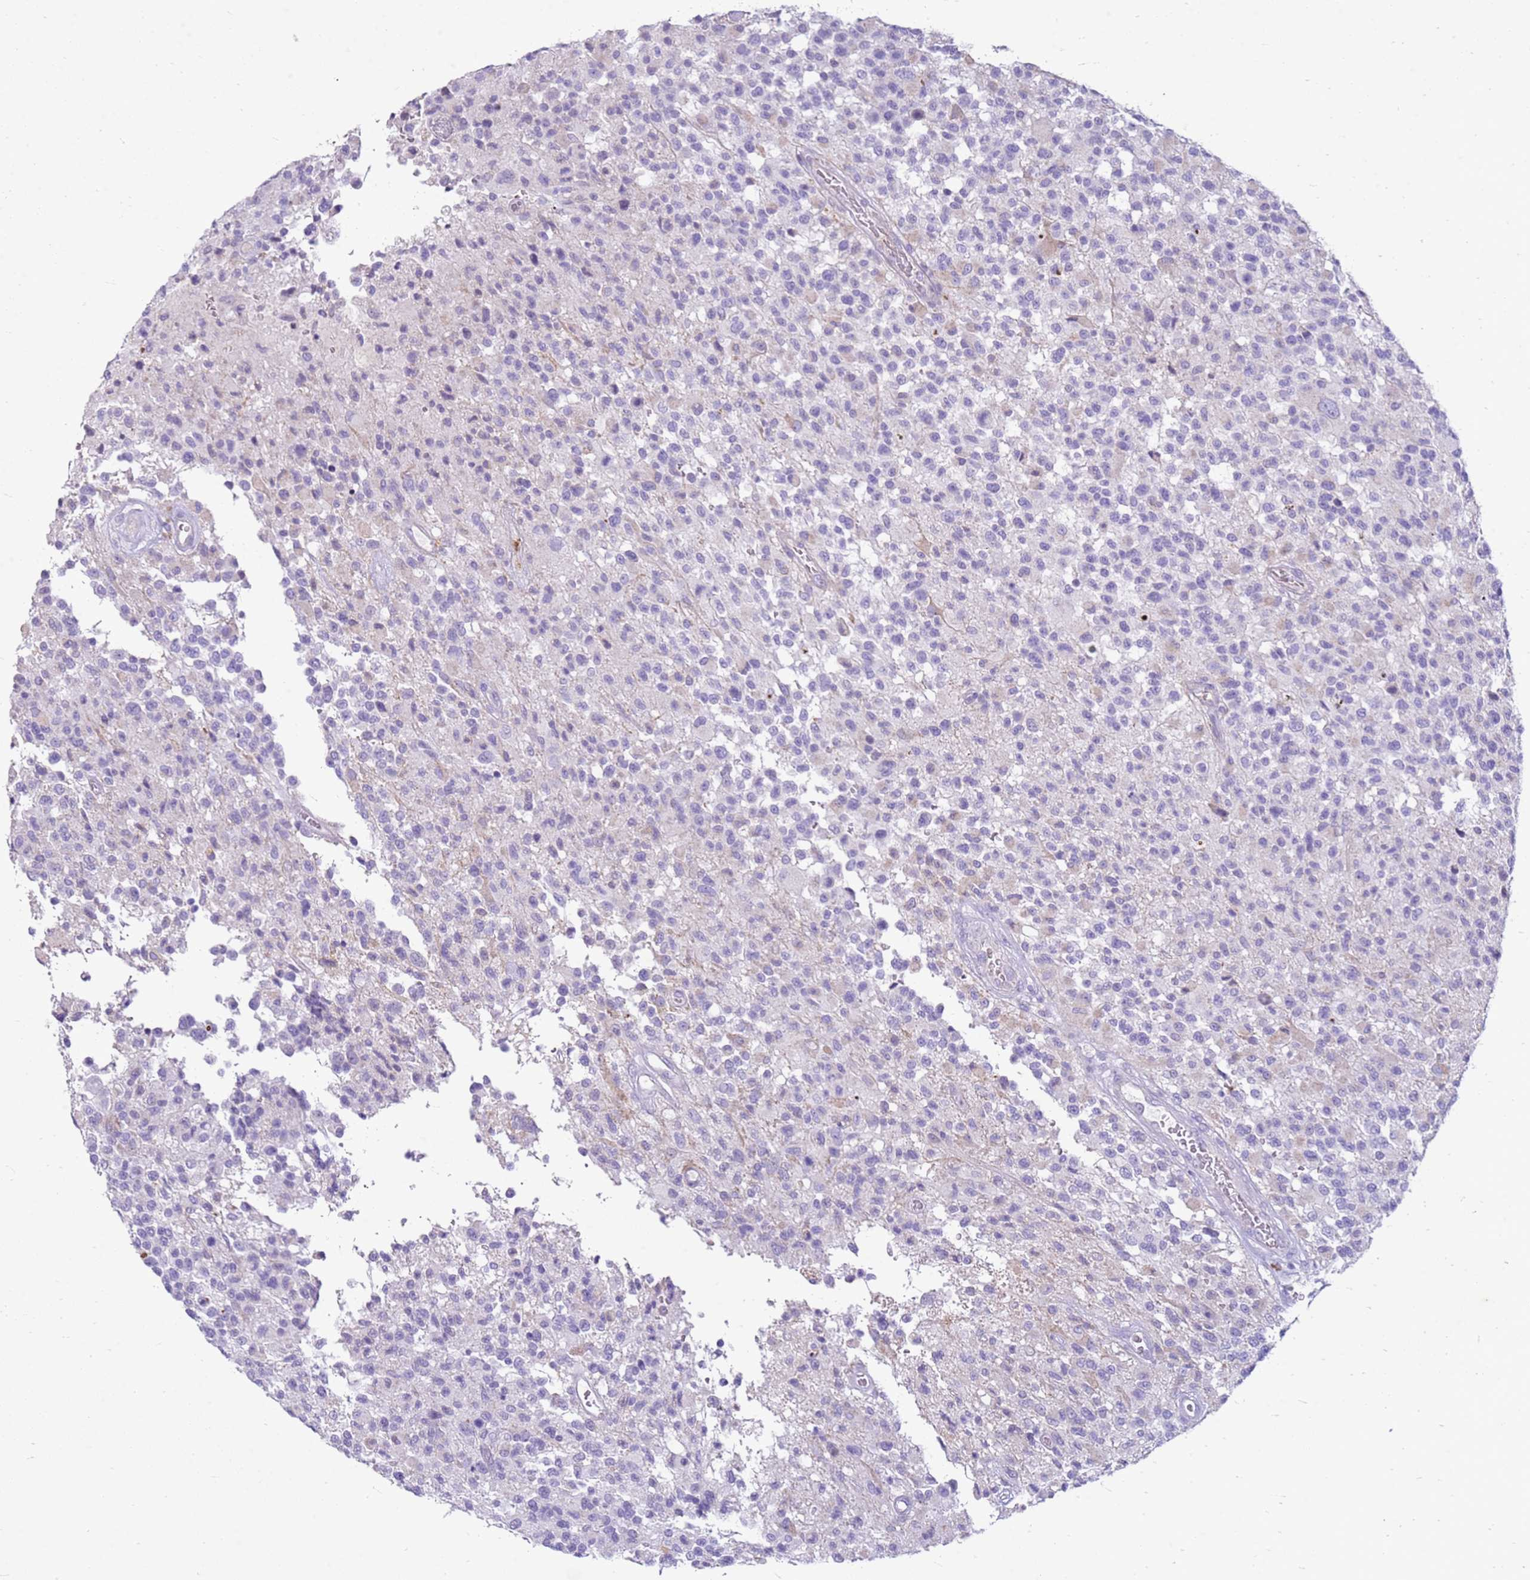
{"staining": {"intensity": "negative", "quantity": "none", "location": "none"}, "tissue": "glioma", "cell_type": "Tumor cells", "image_type": "cancer", "snomed": [{"axis": "morphology", "description": "Glioma, malignant, High grade"}, {"axis": "morphology", "description": "Glioblastoma, NOS"}, {"axis": "topography", "description": "Brain"}], "caption": "This is a image of immunohistochemistry staining of glioma, which shows no staining in tumor cells.", "gene": "FABP2", "patient": {"sex": "male", "age": 60}}